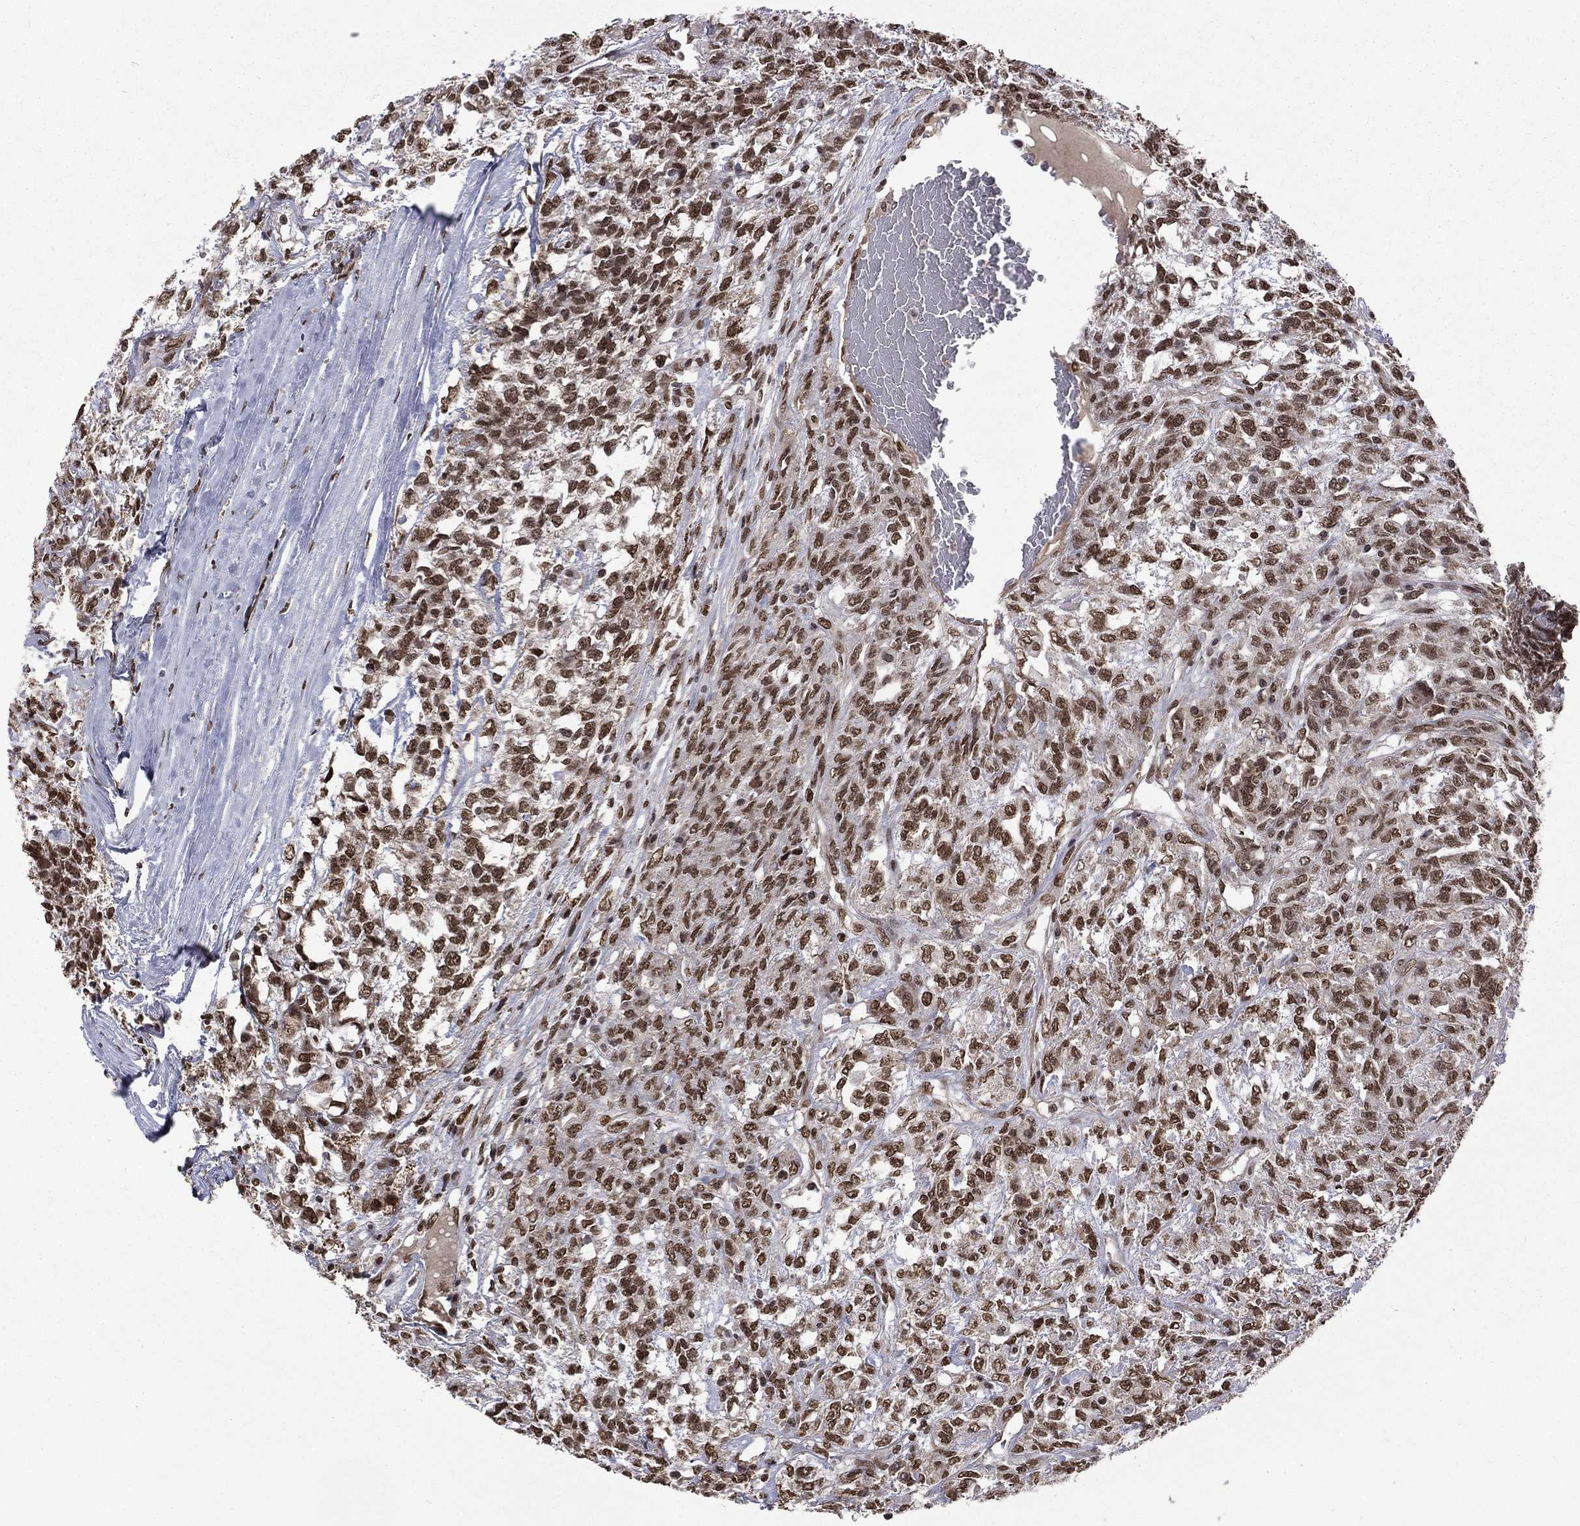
{"staining": {"intensity": "strong", "quantity": ">75%", "location": "nuclear"}, "tissue": "testis cancer", "cell_type": "Tumor cells", "image_type": "cancer", "snomed": [{"axis": "morphology", "description": "Seminoma, NOS"}, {"axis": "topography", "description": "Testis"}], "caption": "Tumor cells demonstrate high levels of strong nuclear expression in approximately >75% of cells in testis cancer (seminoma).", "gene": "C5orf24", "patient": {"sex": "male", "age": 52}}